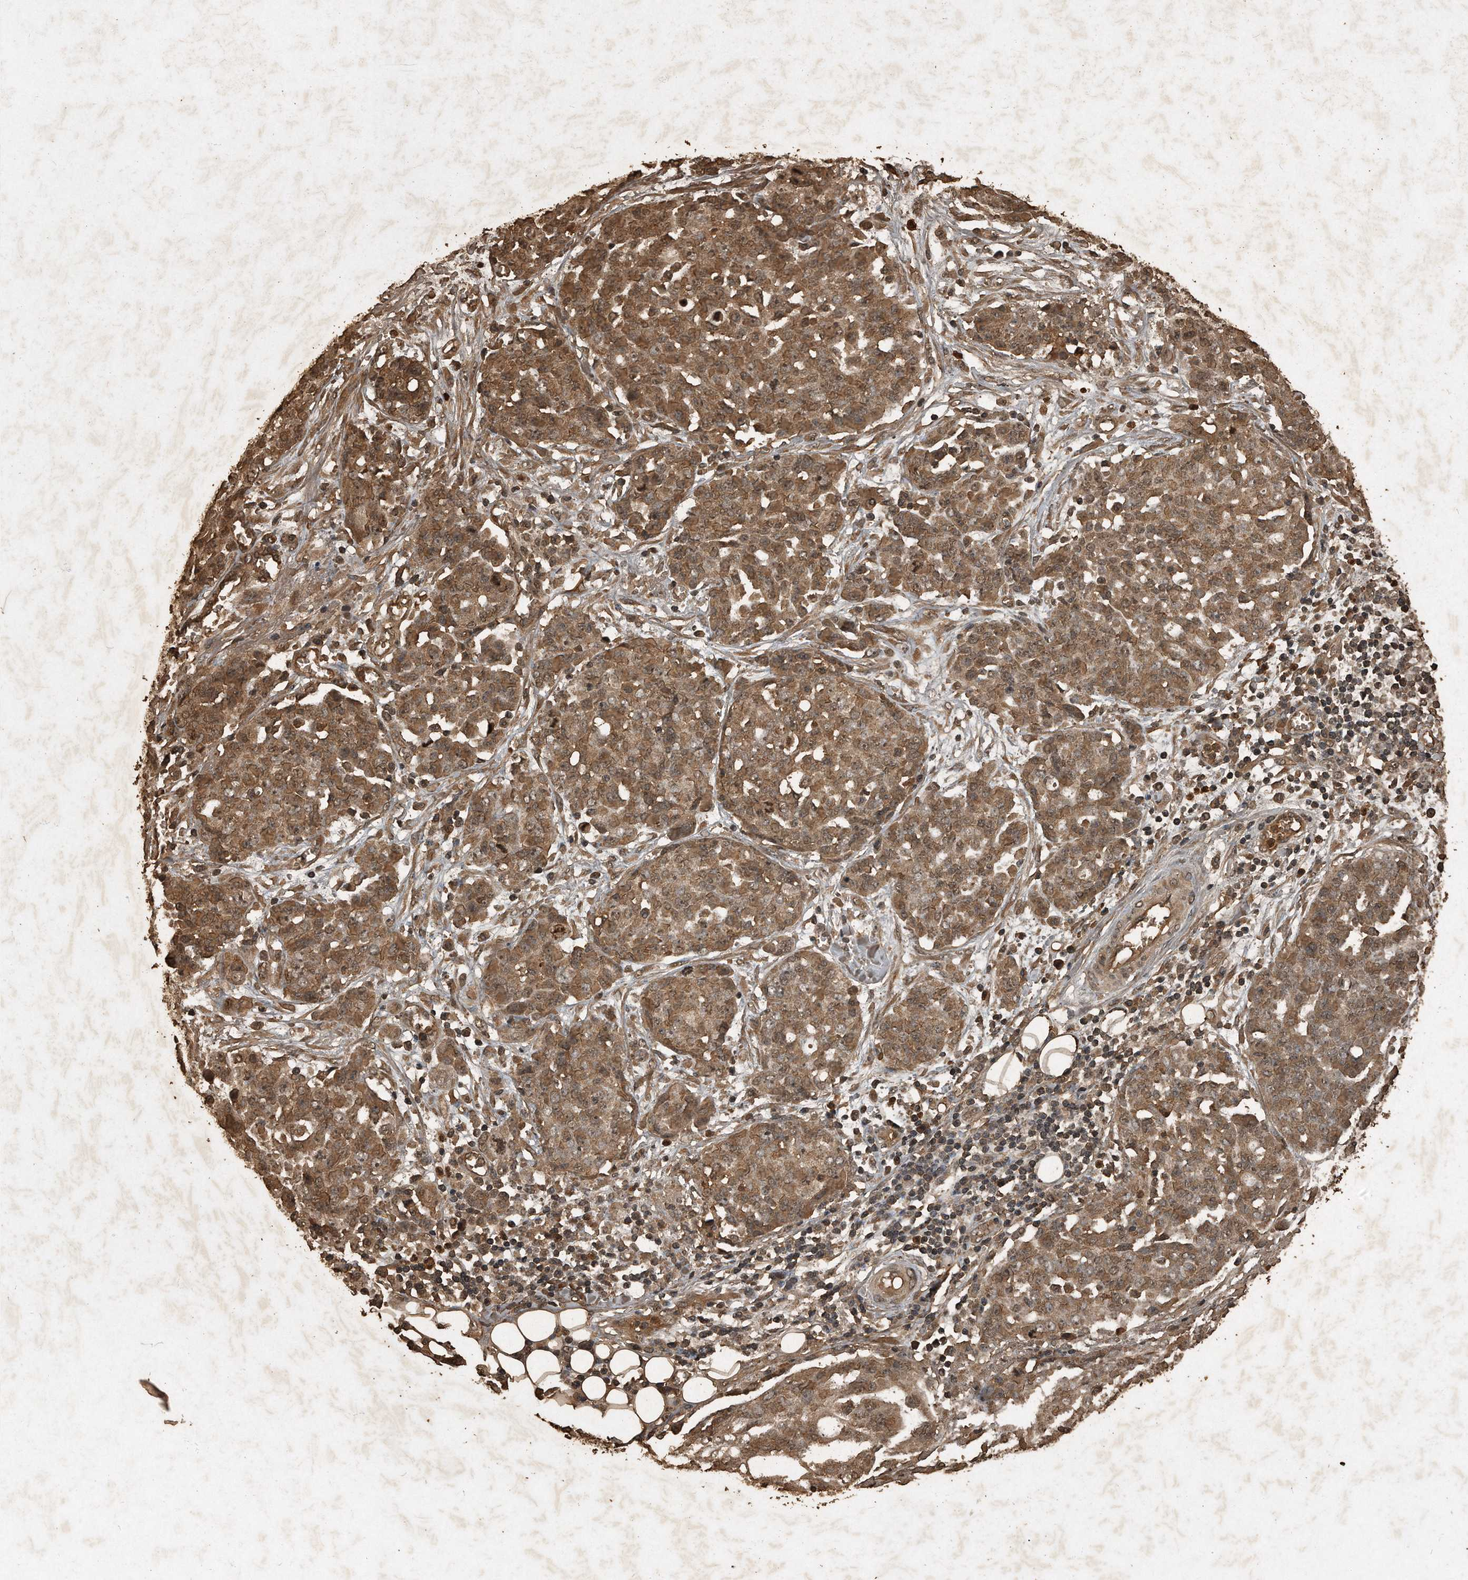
{"staining": {"intensity": "moderate", "quantity": ">75%", "location": "cytoplasmic/membranous"}, "tissue": "ovarian cancer", "cell_type": "Tumor cells", "image_type": "cancer", "snomed": [{"axis": "morphology", "description": "Cystadenocarcinoma, serous, NOS"}, {"axis": "topography", "description": "Soft tissue"}, {"axis": "topography", "description": "Ovary"}], "caption": "Brown immunohistochemical staining in human ovarian cancer (serous cystadenocarcinoma) demonstrates moderate cytoplasmic/membranous positivity in approximately >75% of tumor cells. (IHC, brightfield microscopy, high magnification).", "gene": "CFLAR", "patient": {"sex": "female", "age": 57}}